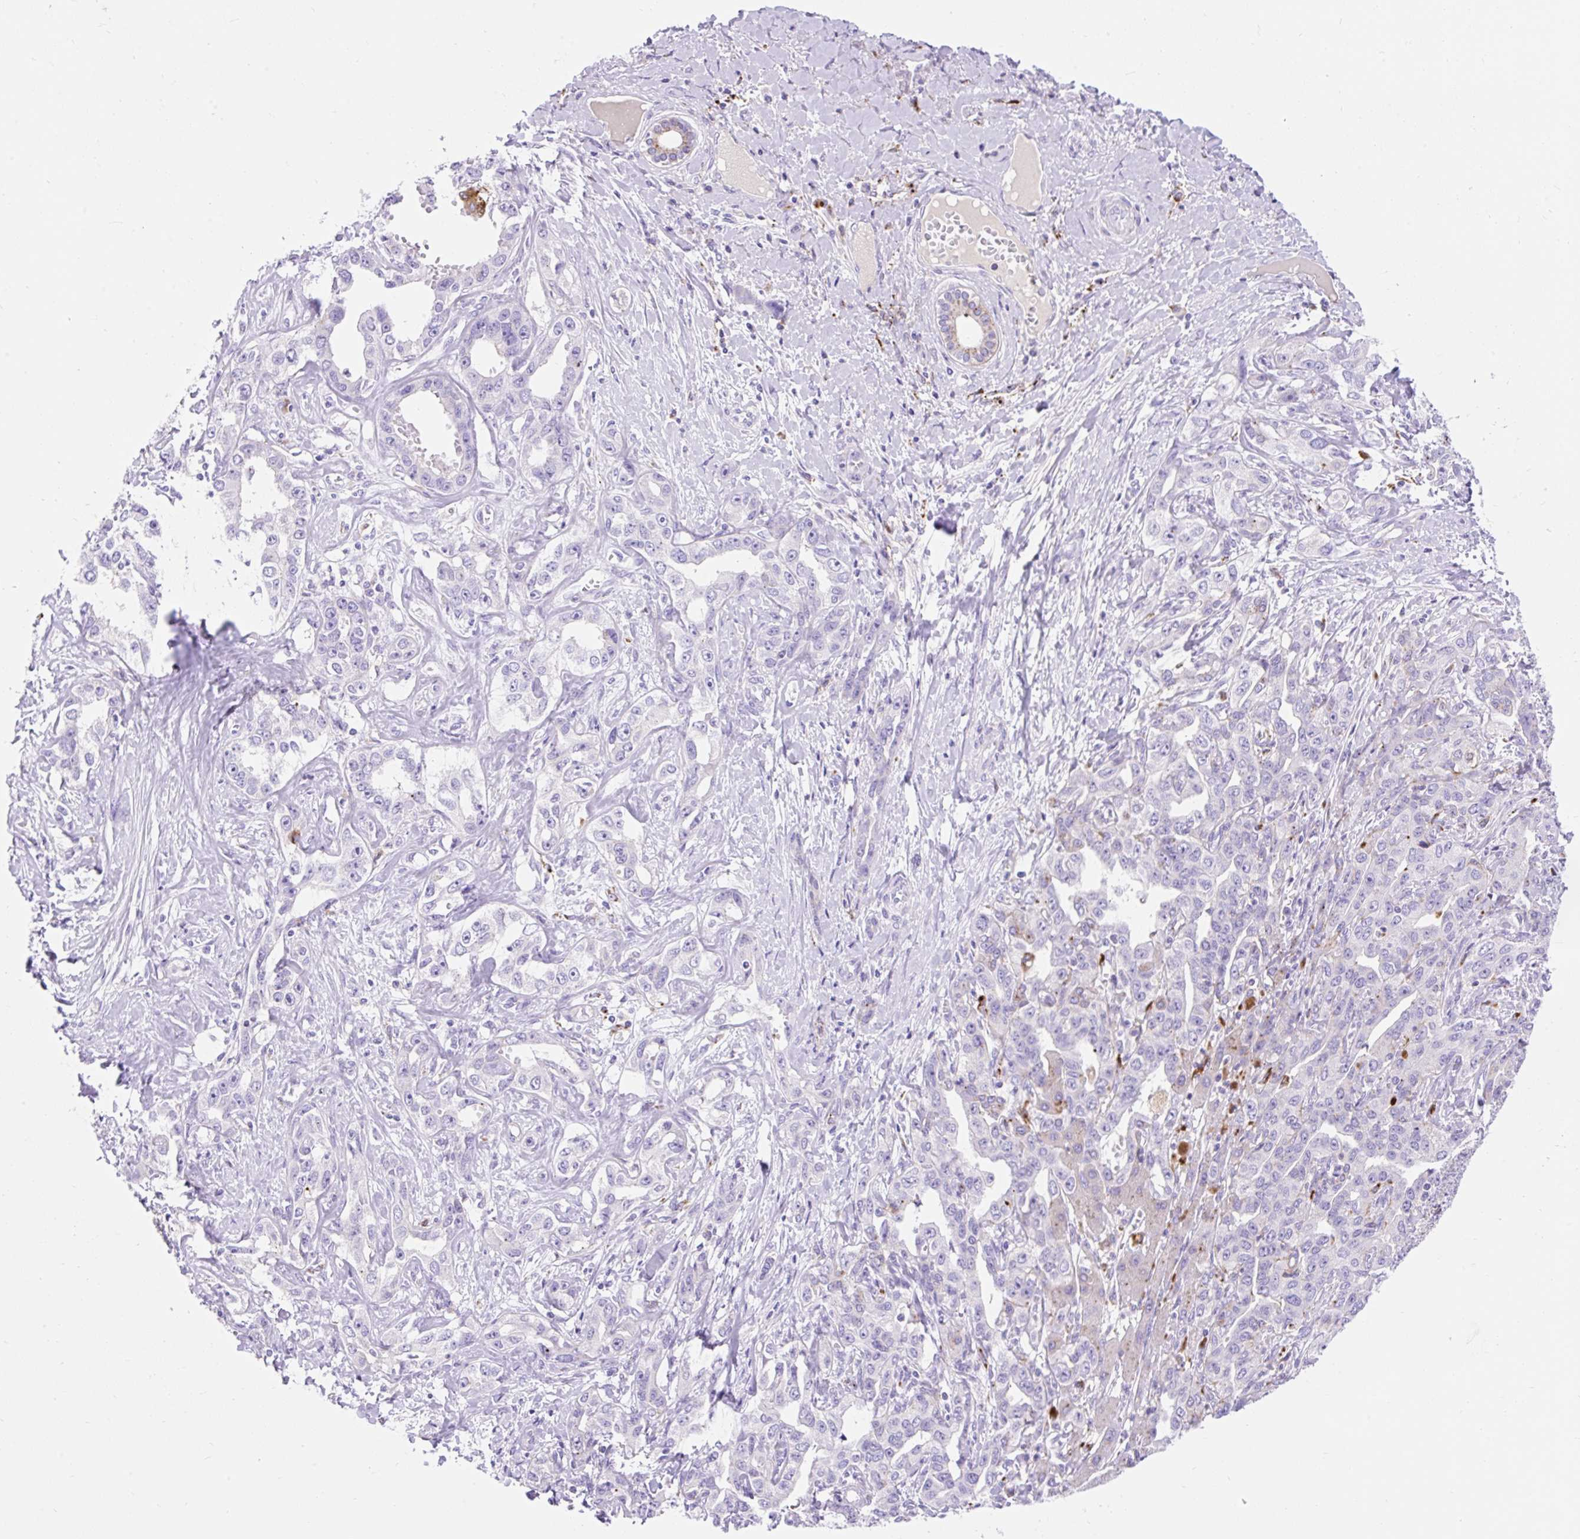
{"staining": {"intensity": "negative", "quantity": "none", "location": "none"}, "tissue": "liver cancer", "cell_type": "Tumor cells", "image_type": "cancer", "snomed": [{"axis": "morphology", "description": "Cholangiocarcinoma"}, {"axis": "topography", "description": "Liver"}], "caption": "Immunohistochemical staining of liver cholangiocarcinoma exhibits no significant expression in tumor cells. (DAB IHC, high magnification).", "gene": "HEXB", "patient": {"sex": "male", "age": 59}}